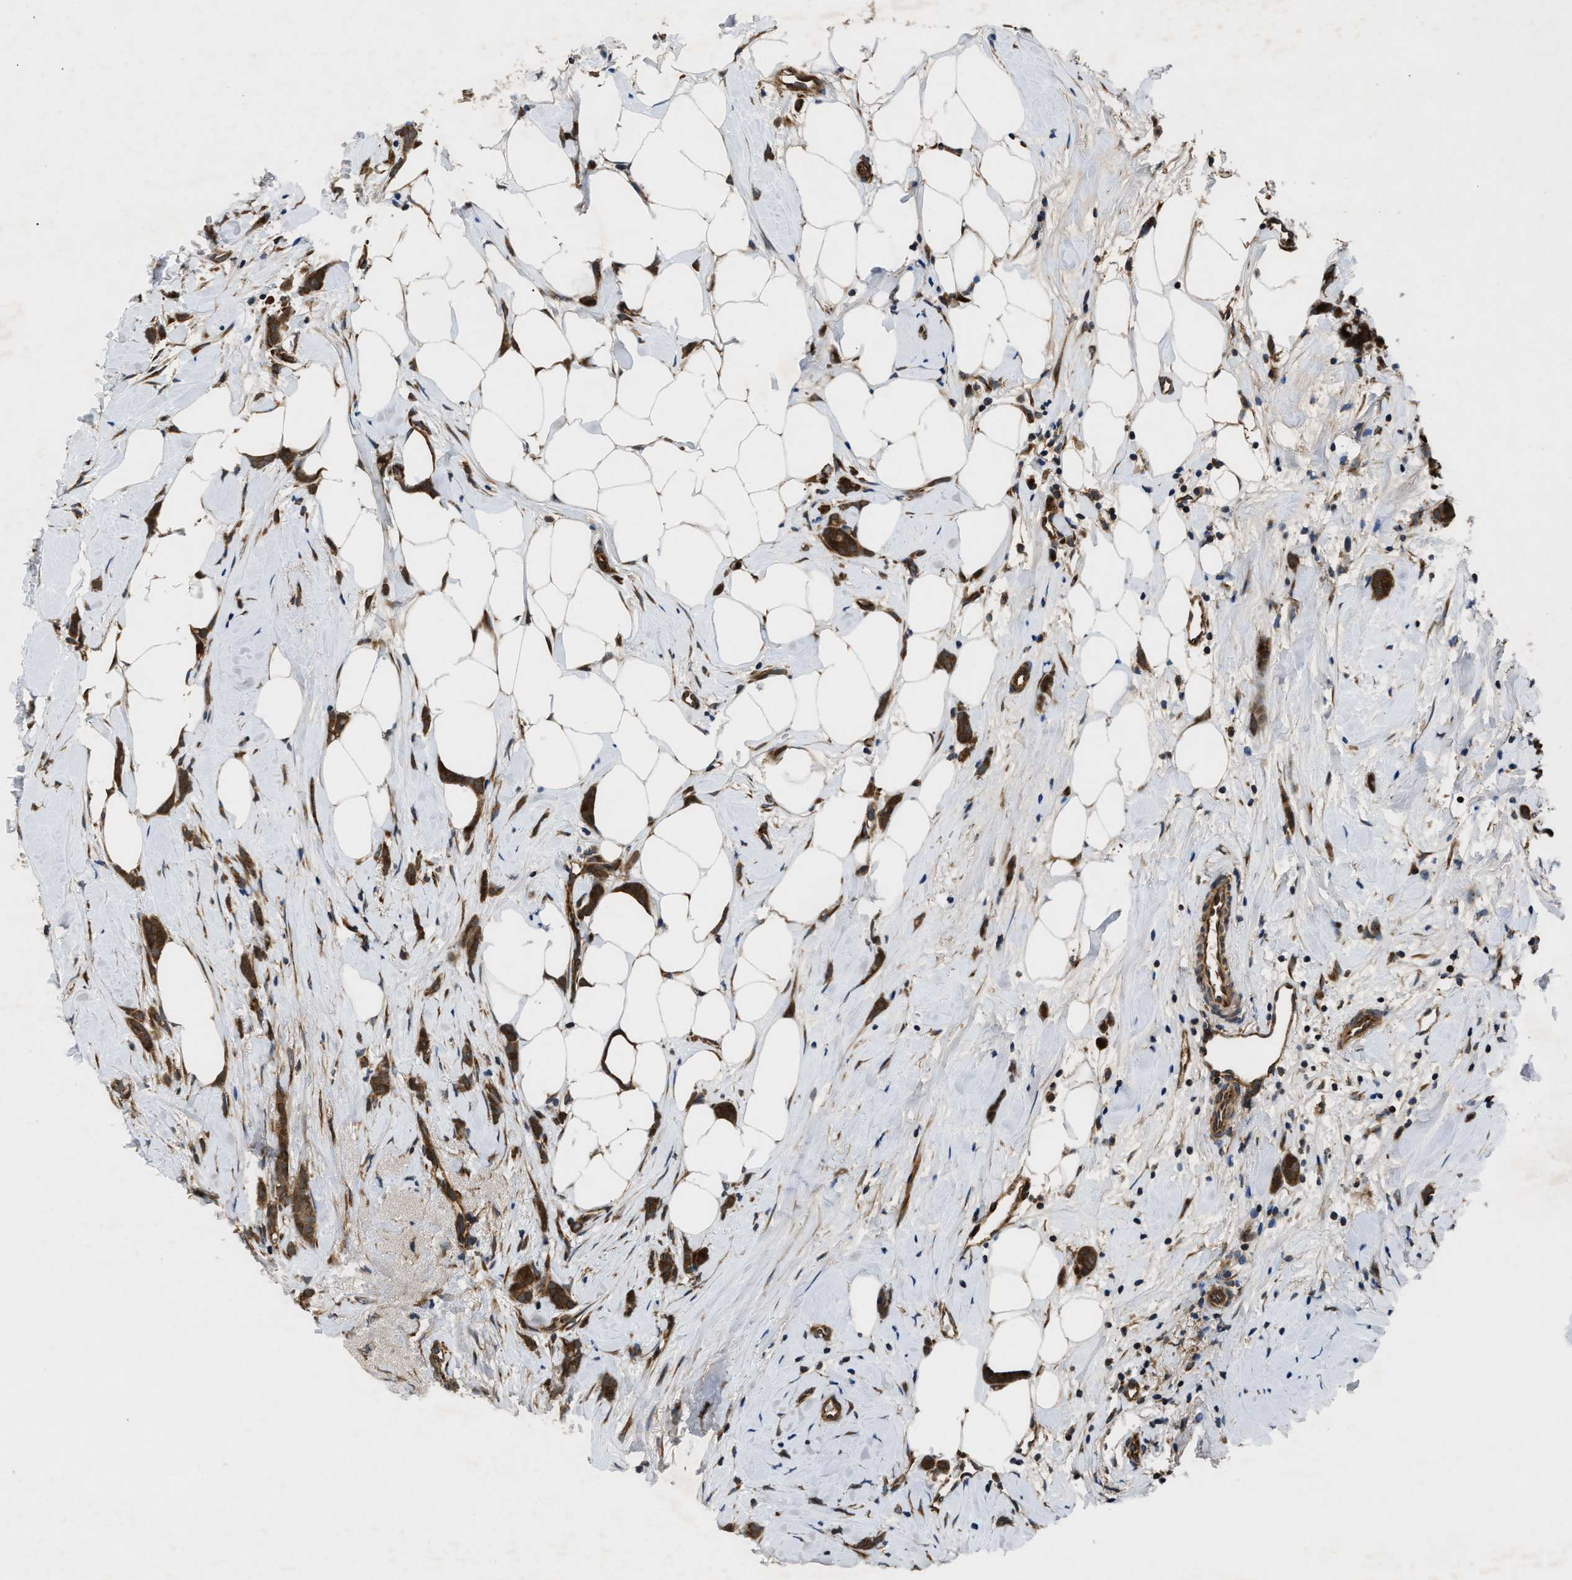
{"staining": {"intensity": "strong", "quantity": ">75%", "location": "cytoplasmic/membranous"}, "tissue": "breast cancer", "cell_type": "Tumor cells", "image_type": "cancer", "snomed": [{"axis": "morphology", "description": "Lobular carcinoma, in situ"}, {"axis": "morphology", "description": "Lobular carcinoma"}, {"axis": "topography", "description": "Breast"}], "caption": "An image of human breast lobular carcinoma stained for a protein demonstrates strong cytoplasmic/membranous brown staining in tumor cells. (DAB (3,3'-diaminobenzidine) = brown stain, brightfield microscopy at high magnification).", "gene": "PNPLA8", "patient": {"sex": "female", "age": 41}}